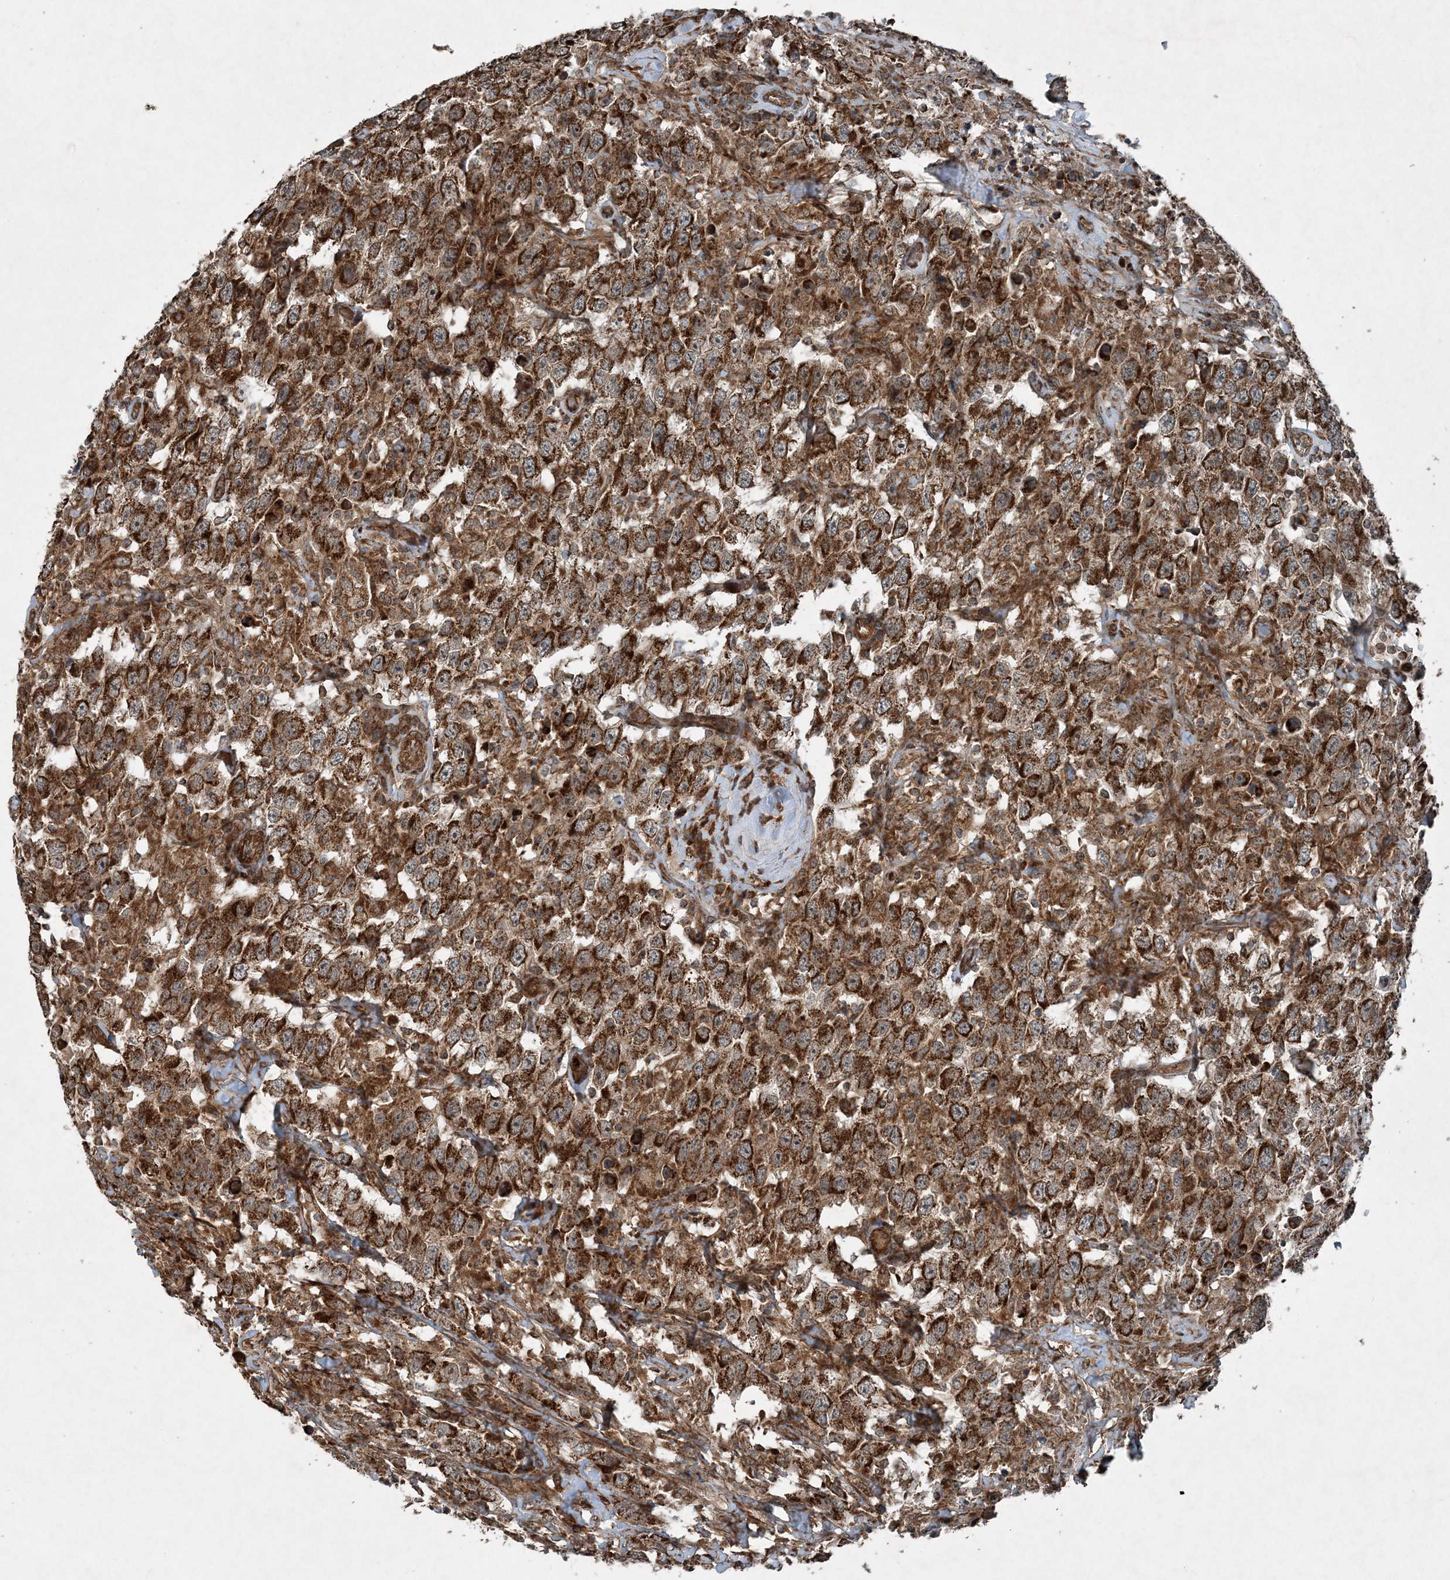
{"staining": {"intensity": "strong", "quantity": ">75%", "location": "cytoplasmic/membranous"}, "tissue": "testis cancer", "cell_type": "Tumor cells", "image_type": "cancer", "snomed": [{"axis": "morphology", "description": "Seminoma, NOS"}, {"axis": "topography", "description": "Testis"}], "caption": "Brown immunohistochemical staining in testis cancer shows strong cytoplasmic/membranous staining in about >75% of tumor cells. (Stains: DAB in brown, nuclei in blue, Microscopy: brightfield microscopy at high magnification).", "gene": "COPS7B", "patient": {"sex": "male", "age": 41}}